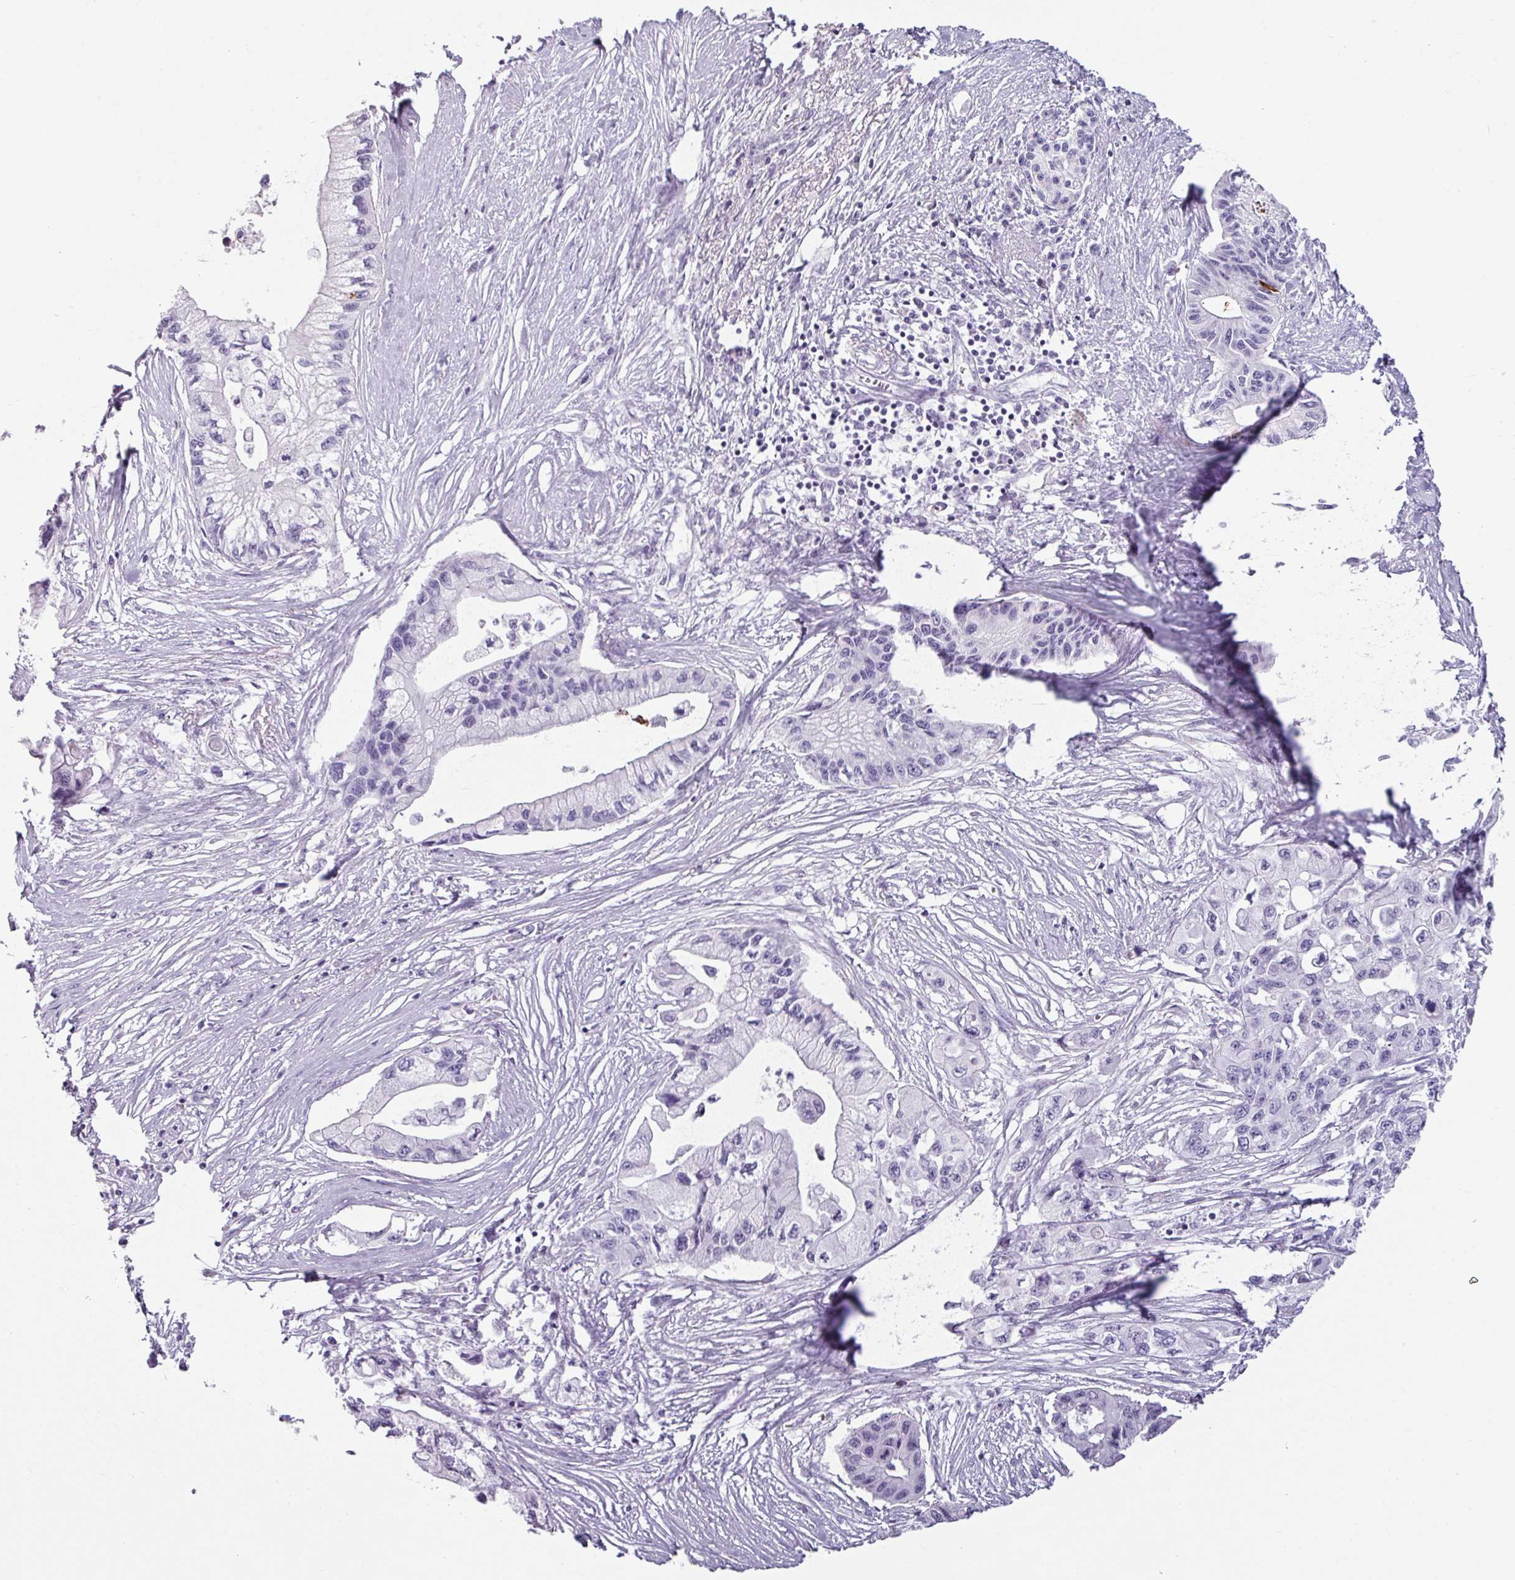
{"staining": {"intensity": "negative", "quantity": "none", "location": "none"}, "tissue": "pancreatic cancer", "cell_type": "Tumor cells", "image_type": "cancer", "snomed": [{"axis": "morphology", "description": "Adenocarcinoma, NOS"}, {"axis": "topography", "description": "Pancreas"}], "caption": "Tumor cells are negative for brown protein staining in pancreatic cancer.", "gene": "CLCA1", "patient": {"sex": "male", "age": 61}}